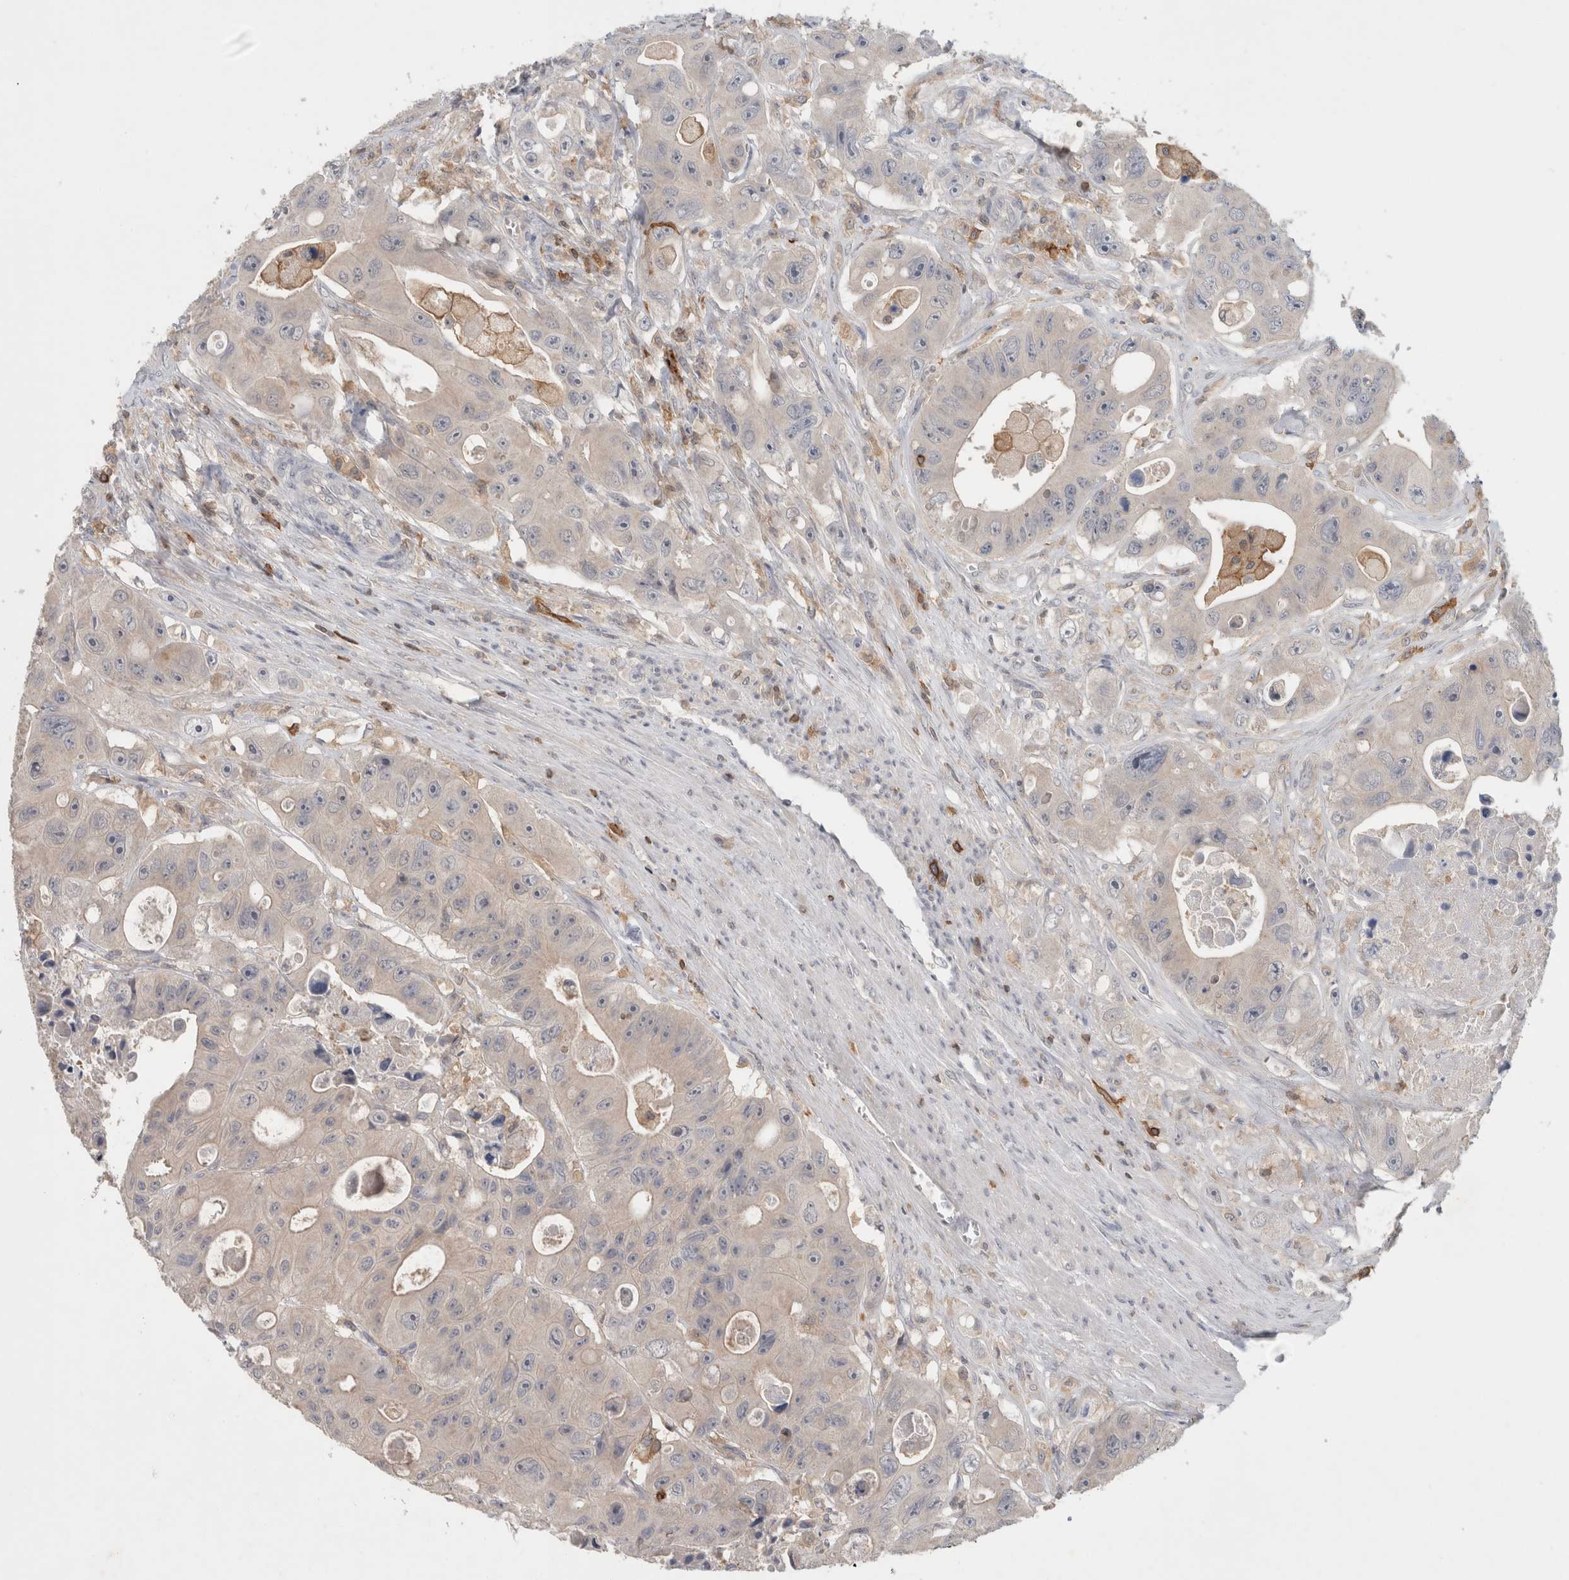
{"staining": {"intensity": "negative", "quantity": "none", "location": "none"}, "tissue": "colorectal cancer", "cell_type": "Tumor cells", "image_type": "cancer", "snomed": [{"axis": "morphology", "description": "Adenocarcinoma, NOS"}, {"axis": "topography", "description": "Colon"}], "caption": "Immunohistochemistry (IHC) histopathology image of colorectal cancer stained for a protein (brown), which reveals no staining in tumor cells.", "gene": "GFRA2", "patient": {"sex": "female", "age": 46}}